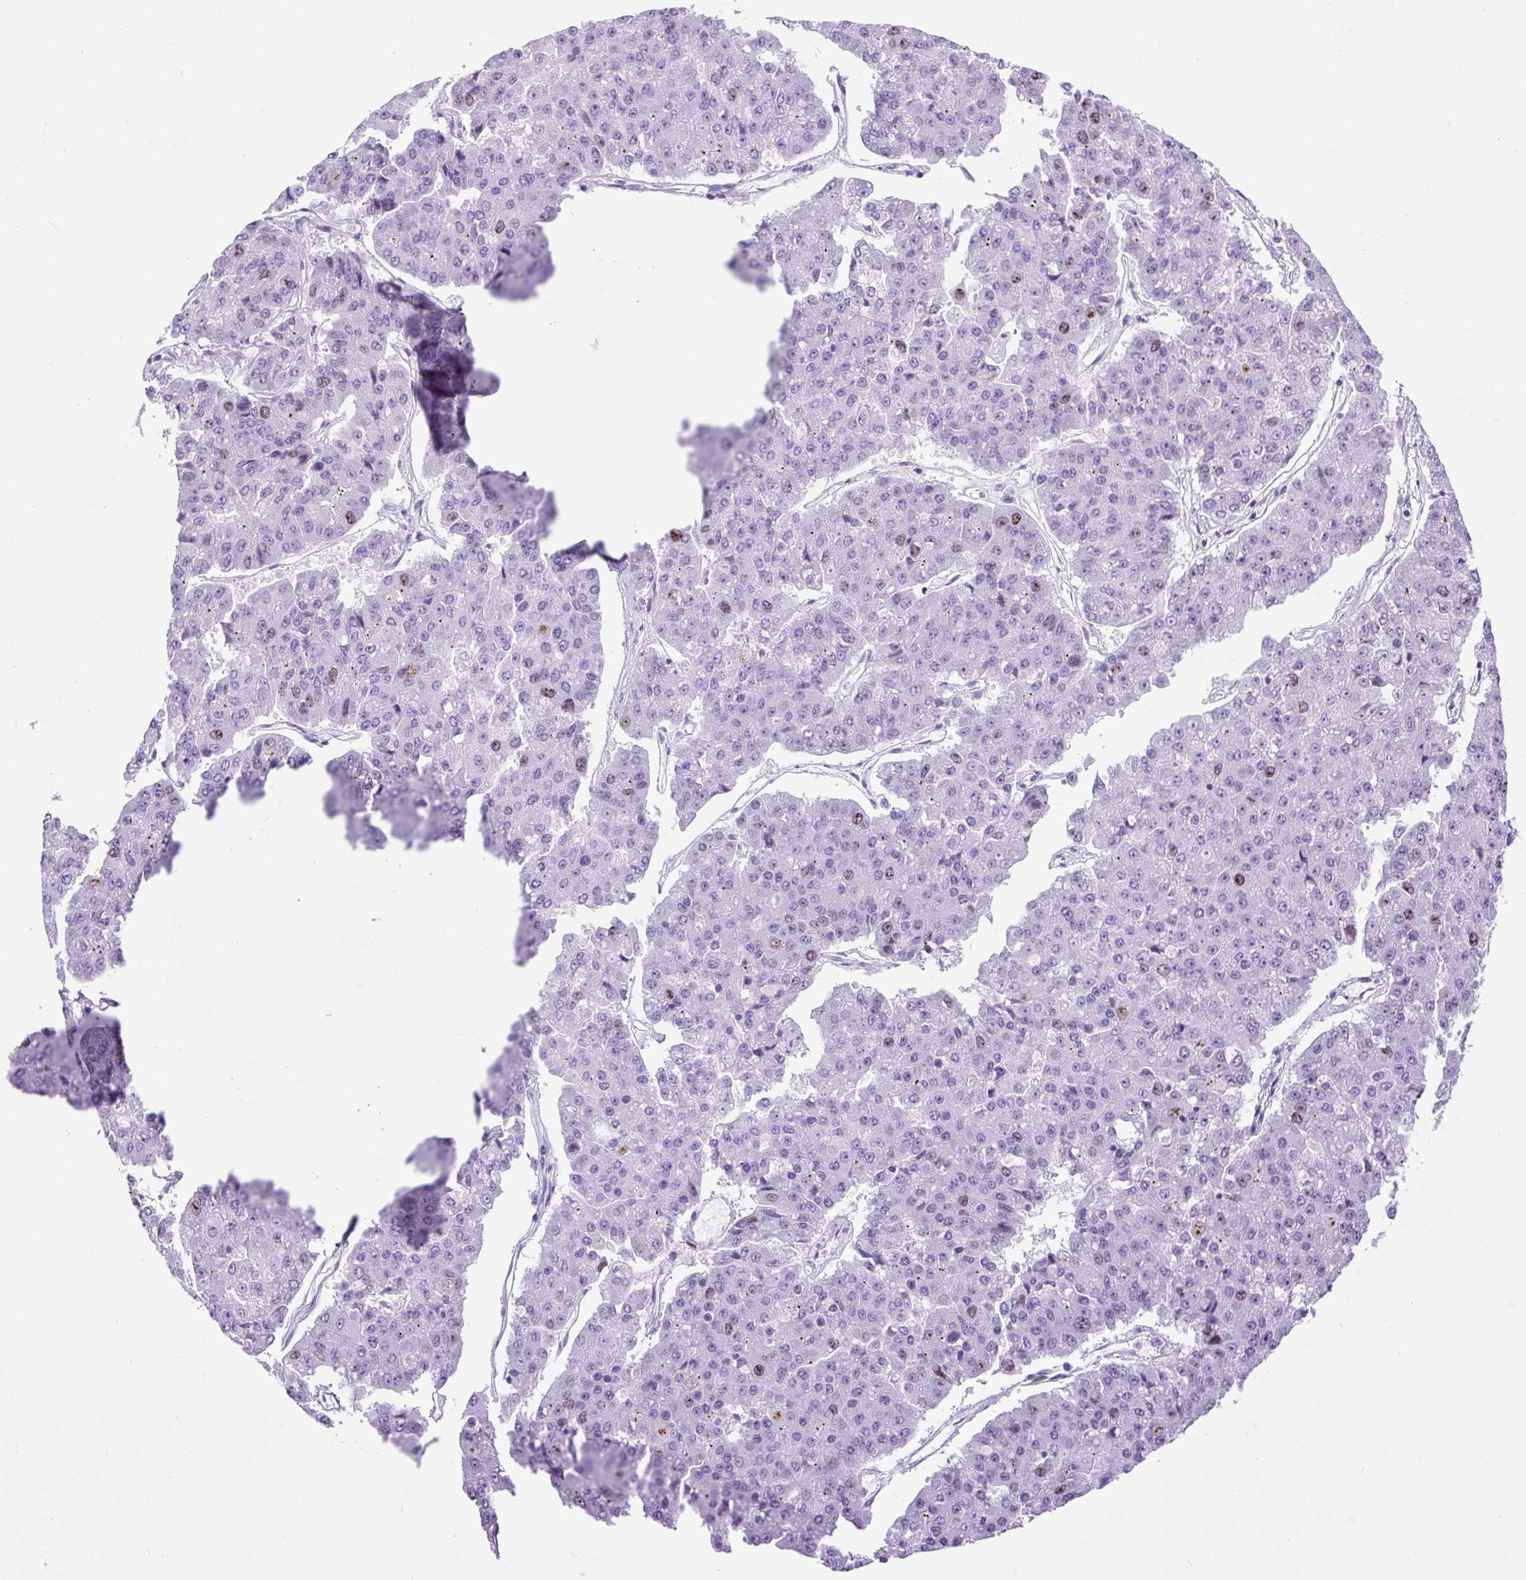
{"staining": {"intensity": "weak", "quantity": "<25%", "location": "nuclear"}, "tissue": "pancreatic cancer", "cell_type": "Tumor cells", "image_type": "cancer", "snomed": [{"axis": "morphology", "description": "Adenocarcinoma, NOS"}, {"axis": "topography", "description": "Pancreas"}], "caption": "The photomicrograph reveals no staining of tumor cells in pancreatic cancer.", "gene": "RACGAP1", "patient": {"sex": "male", "age": 50}}